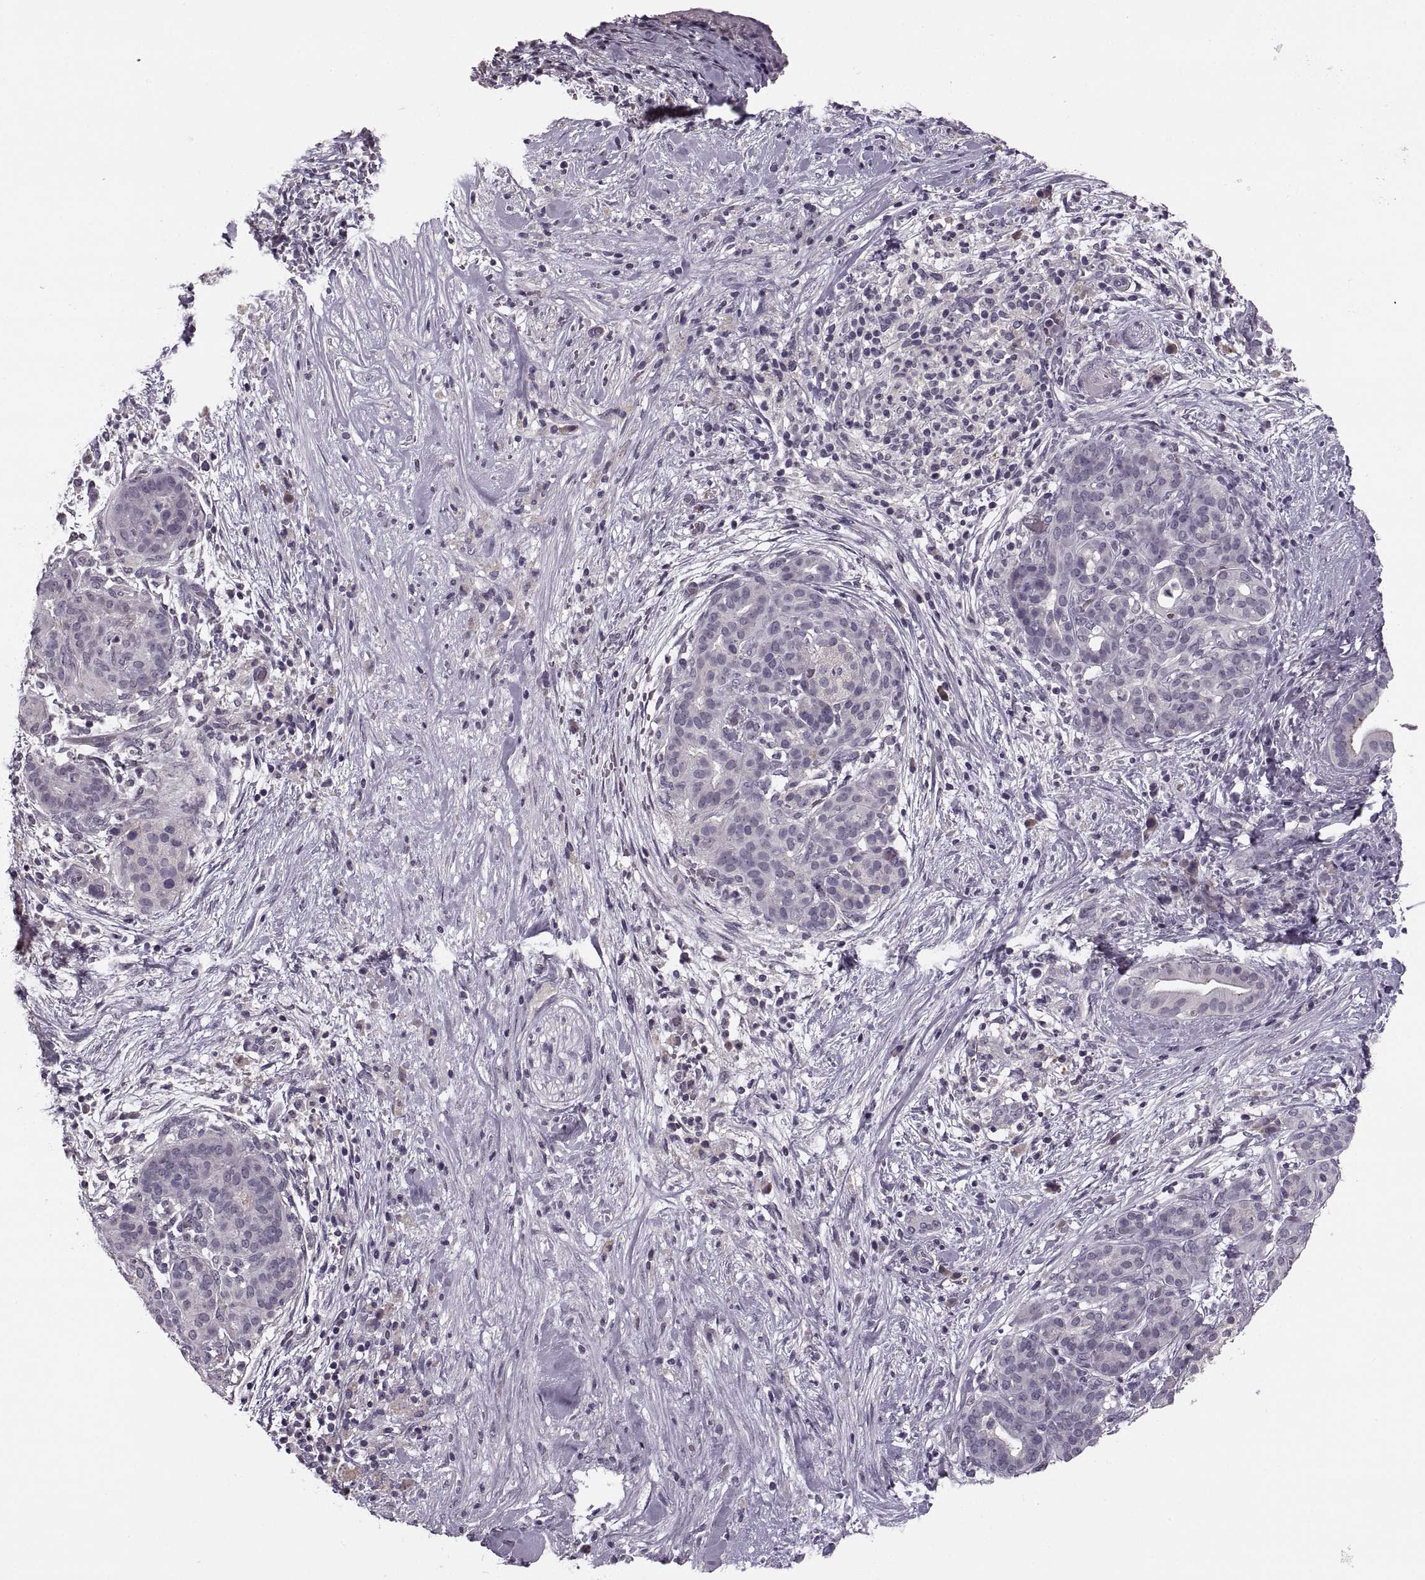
{"staining": {"intensity": "negative", "quantity": "none", "location": "none"}, "tissue": "pancreatic cancer", "cell_type": "Tumor cells", "image_type": "cancer", "snomed": [{"axis": "morphology", "description": "Adenocarcinoma, NOS"}, {"axis": "topography", "description": "Pancreas"}], "caption": "Immunohistochemical staining of pancreatic cancer demonstrates no significant staining in tumor cells.", "gene": "CACNA1F", "patient": {"sex": "male", "age": 44}}